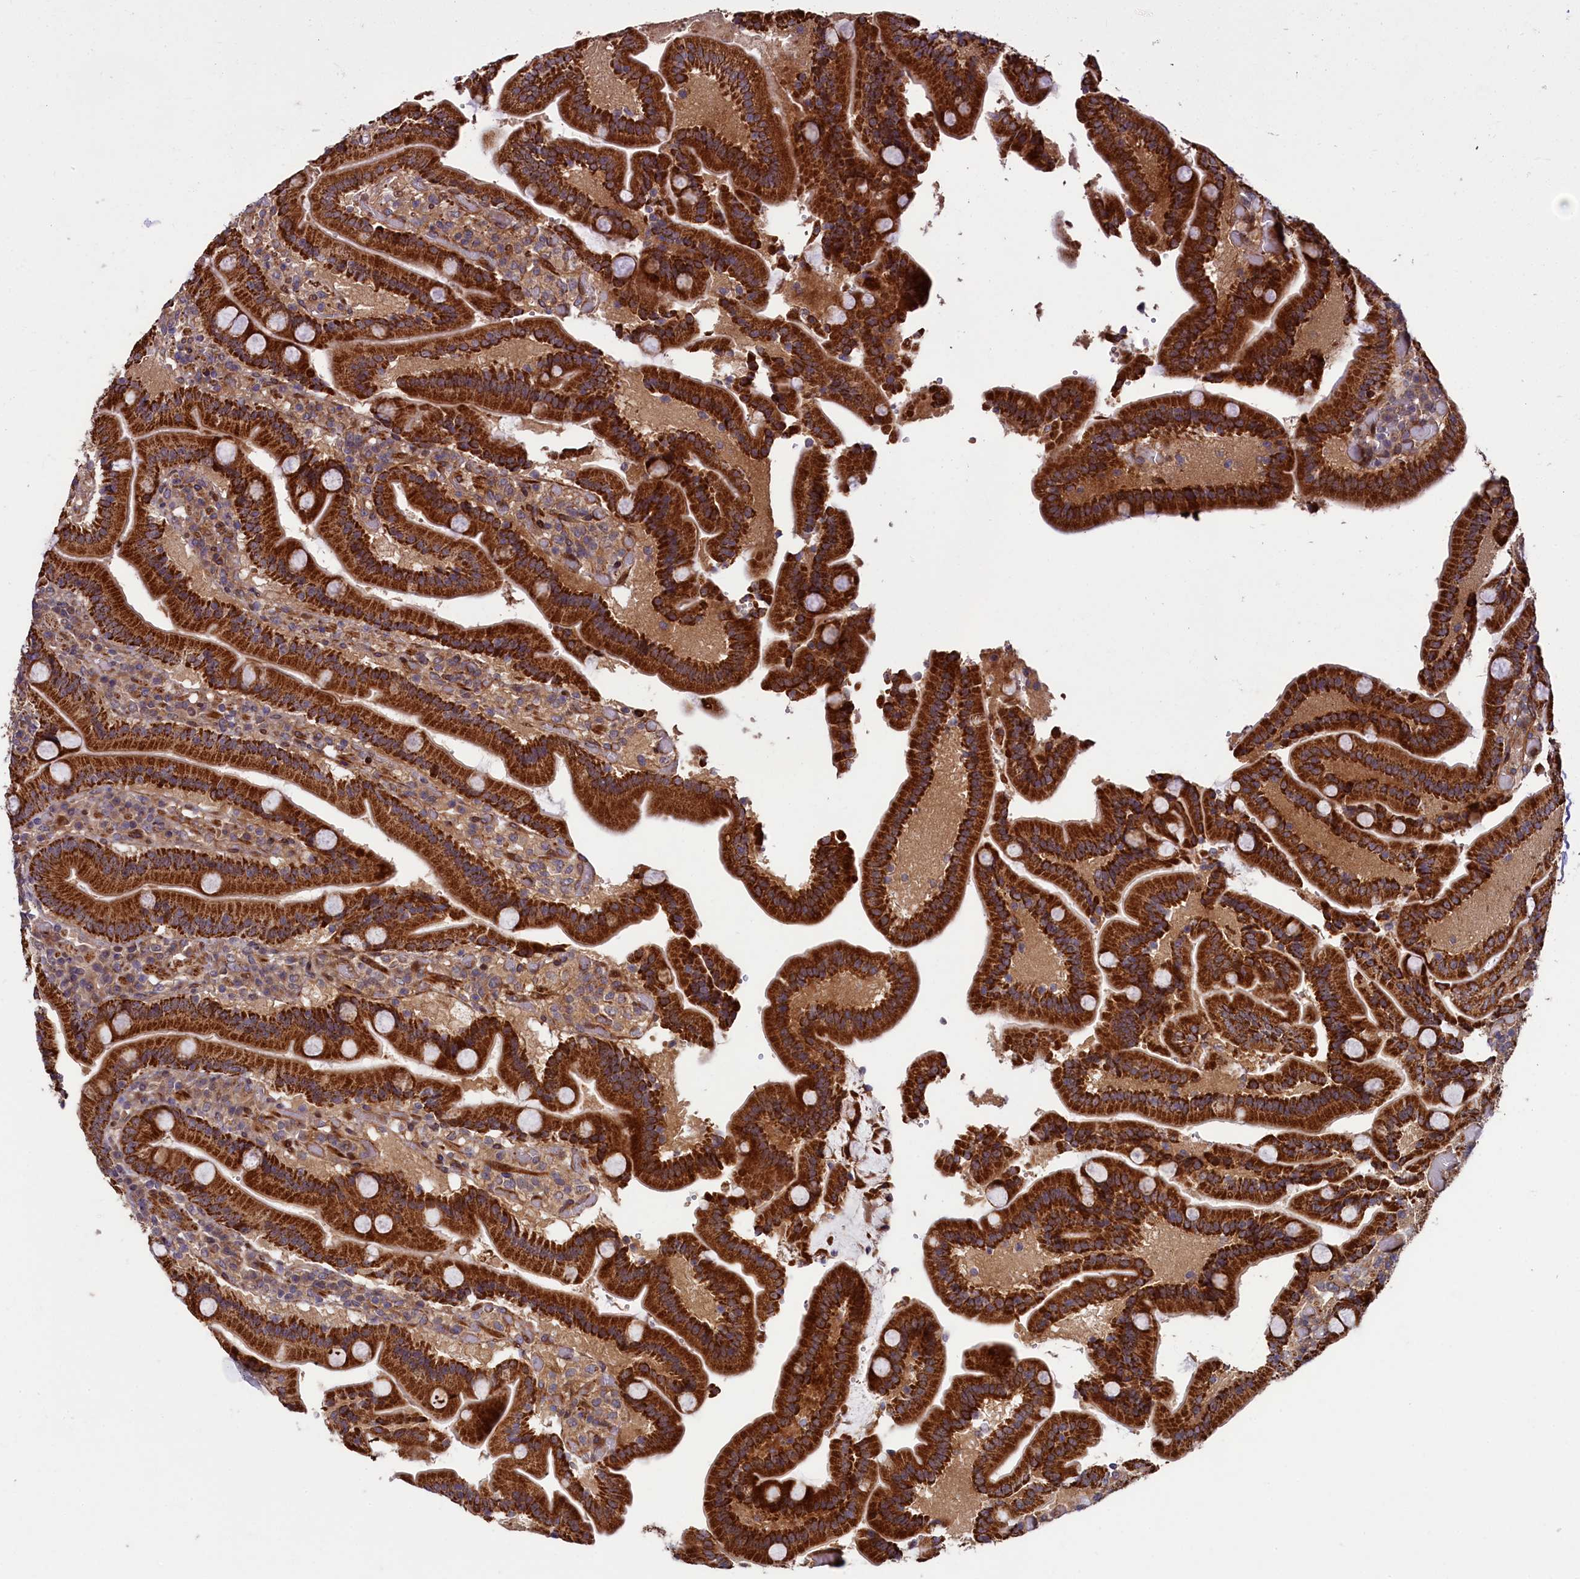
{"staining": {"intensity": "strong", "quantity": ">75%", "location": "cytoplasmic/membranous"}, "tissue": "duodenum", "cell_type": "Glandular cells", "image_type": "normal", "snomed": [{"axis": "morphology", "description": "Normal tissue, NOS"}, {"axis": "topography", "description": "Duodenum"}], "caption": "Immunohistochemistry (IHC) micrograph of benign duodenum stained for a protein (brown), which displays high levels of strong cytoplasmic/membranous staining in approximately >75% of glandular cells.", "gene": "PIK3C3", "patient": {"sex": "female", "age": 62}}